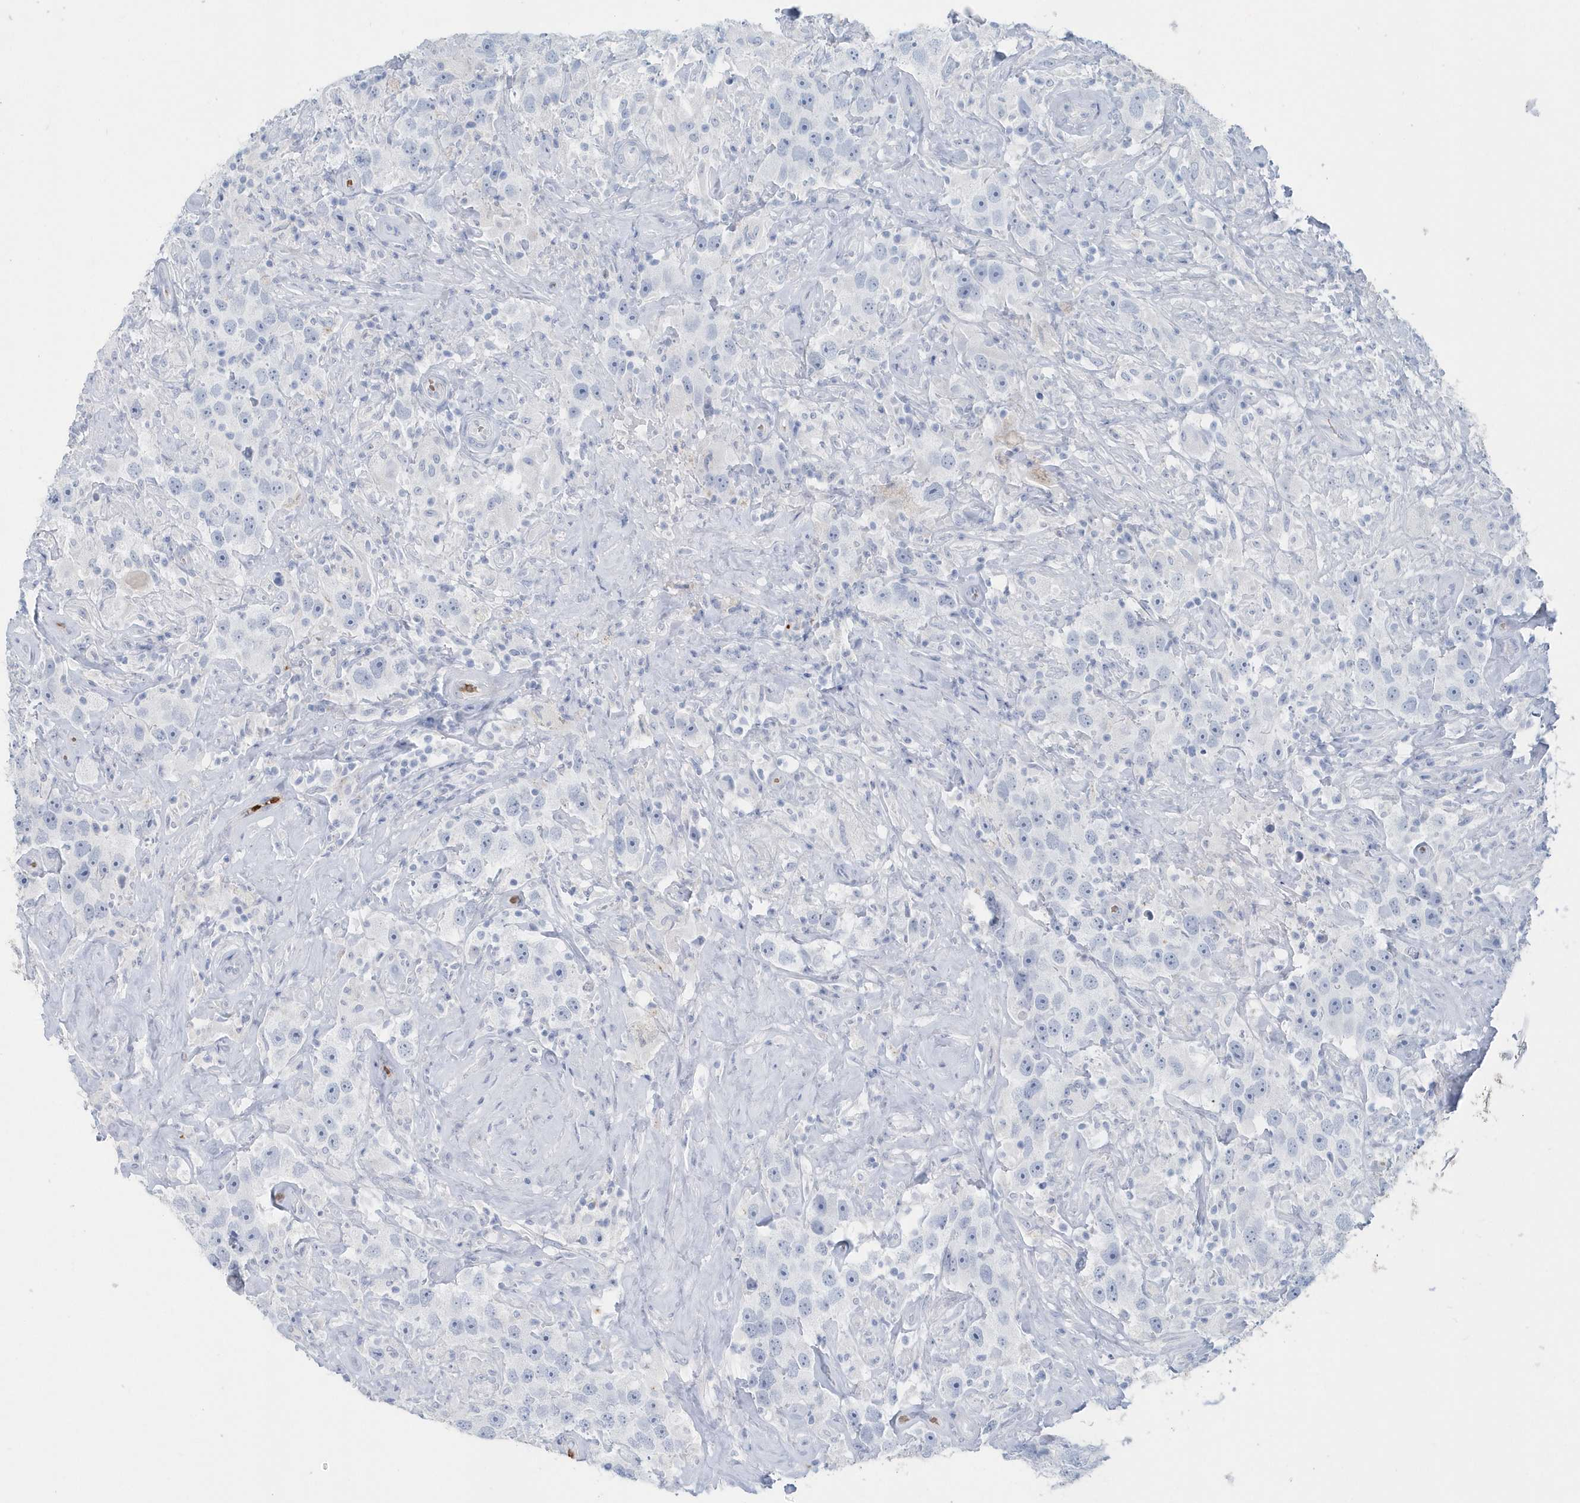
{"staining": {"intensity": "negative", "quantity": "none", "location": "none"}, "tissue": "testis cancer", "cell_type": "Tumor cells", "image_type": "cancer", "snomed": [{"axis": "morphology", "description": "Seminoma, NOS"}, {"axis": "topography", "description": "Testis"}], "caption": "The immunohistochemistry (IHC) photomicrograph has no significant staining in tumor cells of testis seminoma tissue.", "gene": "HBA2", "patient": {"sex": "male", "age": 49}}